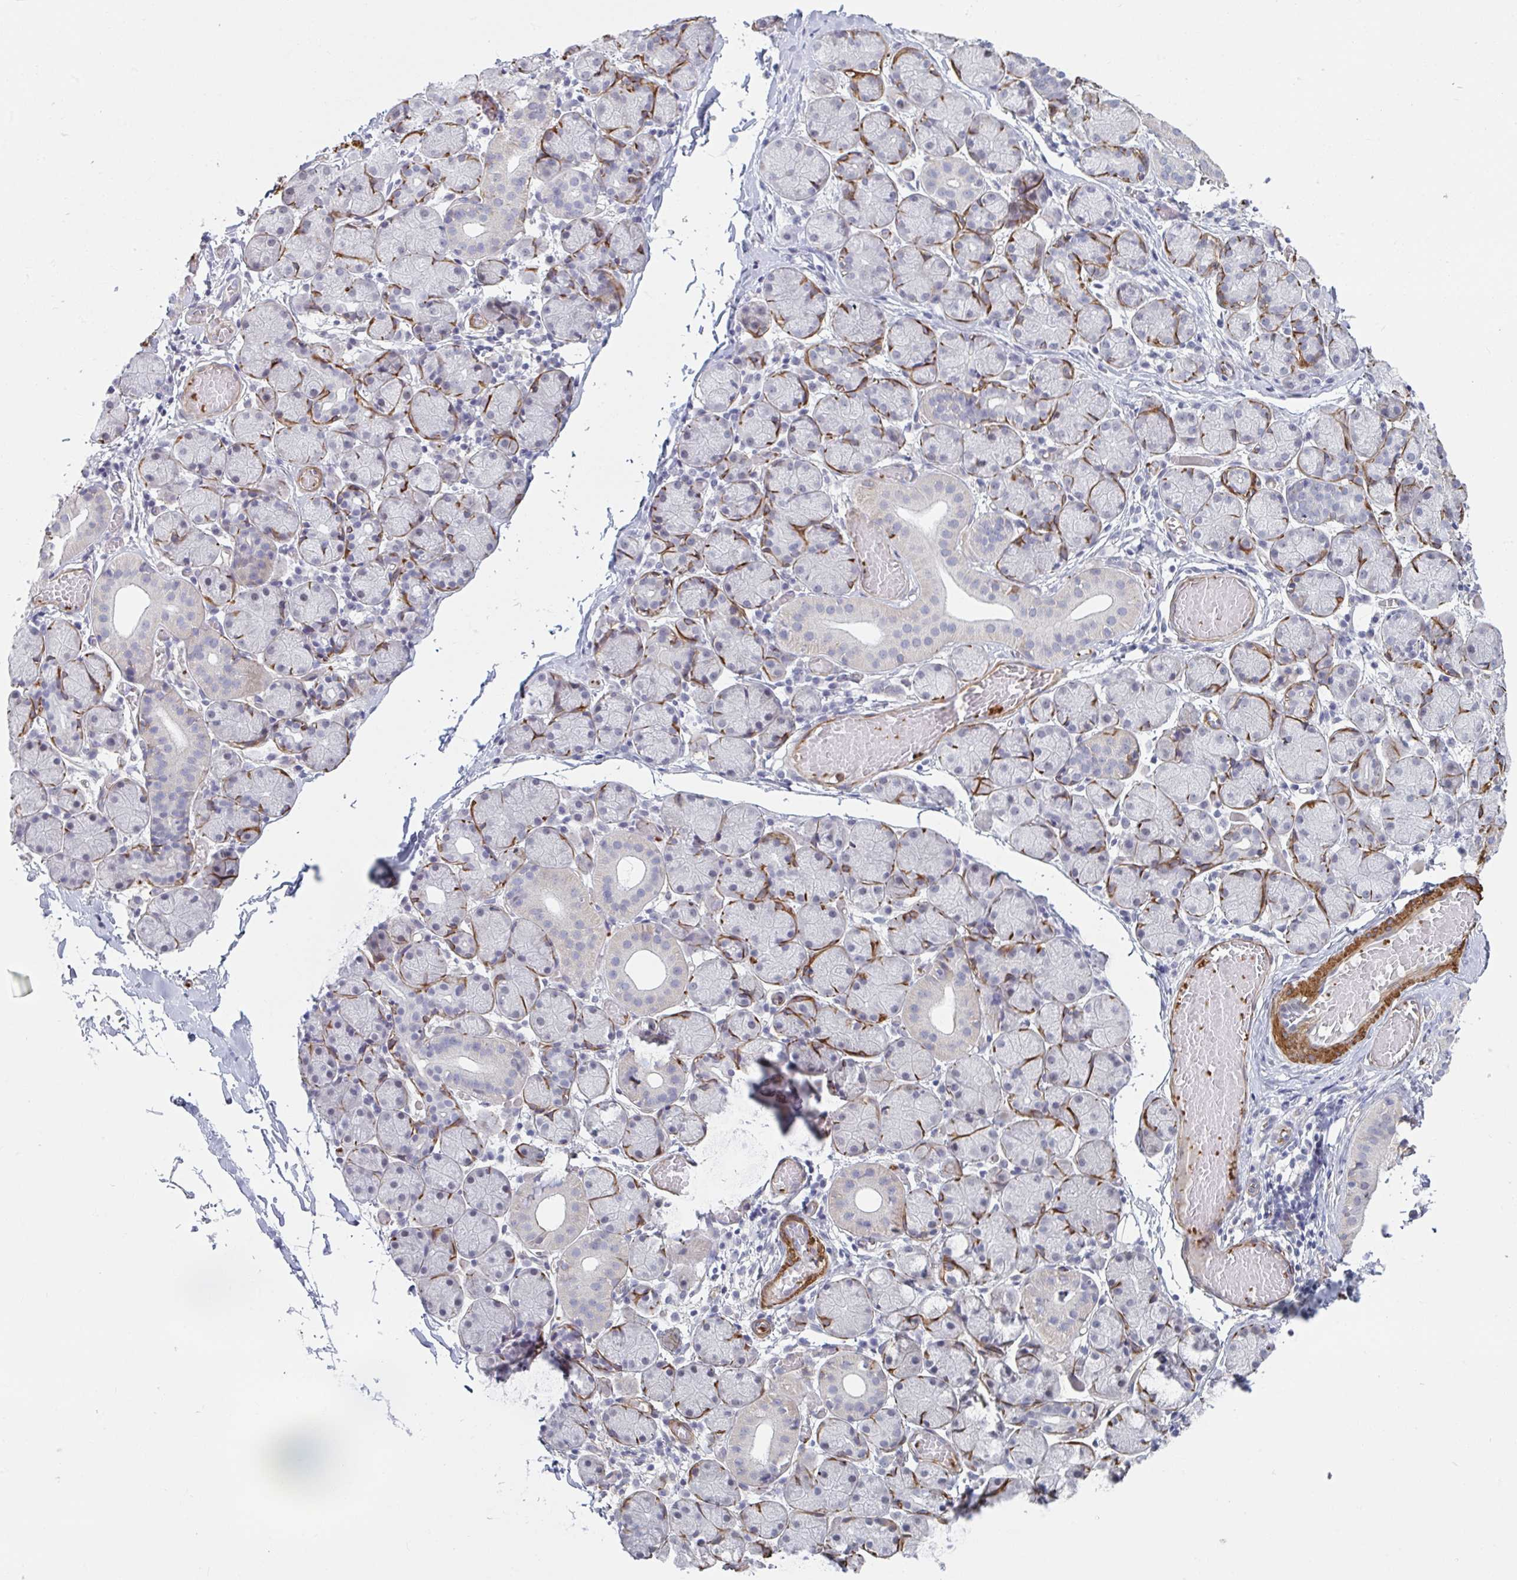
{"staining": {"intensity": "negative", "quantity": "none", "location": "none"}, "tissue": "salivary gland", "cell_type": "Glandular cells", "image_type": "normal", "snomed": [{"axis": "morphology", "description": "Normal tissue, NOS"}, {"axis": "topography", "description": "Salivary gland"}], "caption": "Salivary gland was stained to show a protein in brown. There is no significant positivity in glandular cells. (IHC, brightfield microscopy, high magnification).", "gene": "NEURL4", "patient": {"sex": "female", "age": 24}}